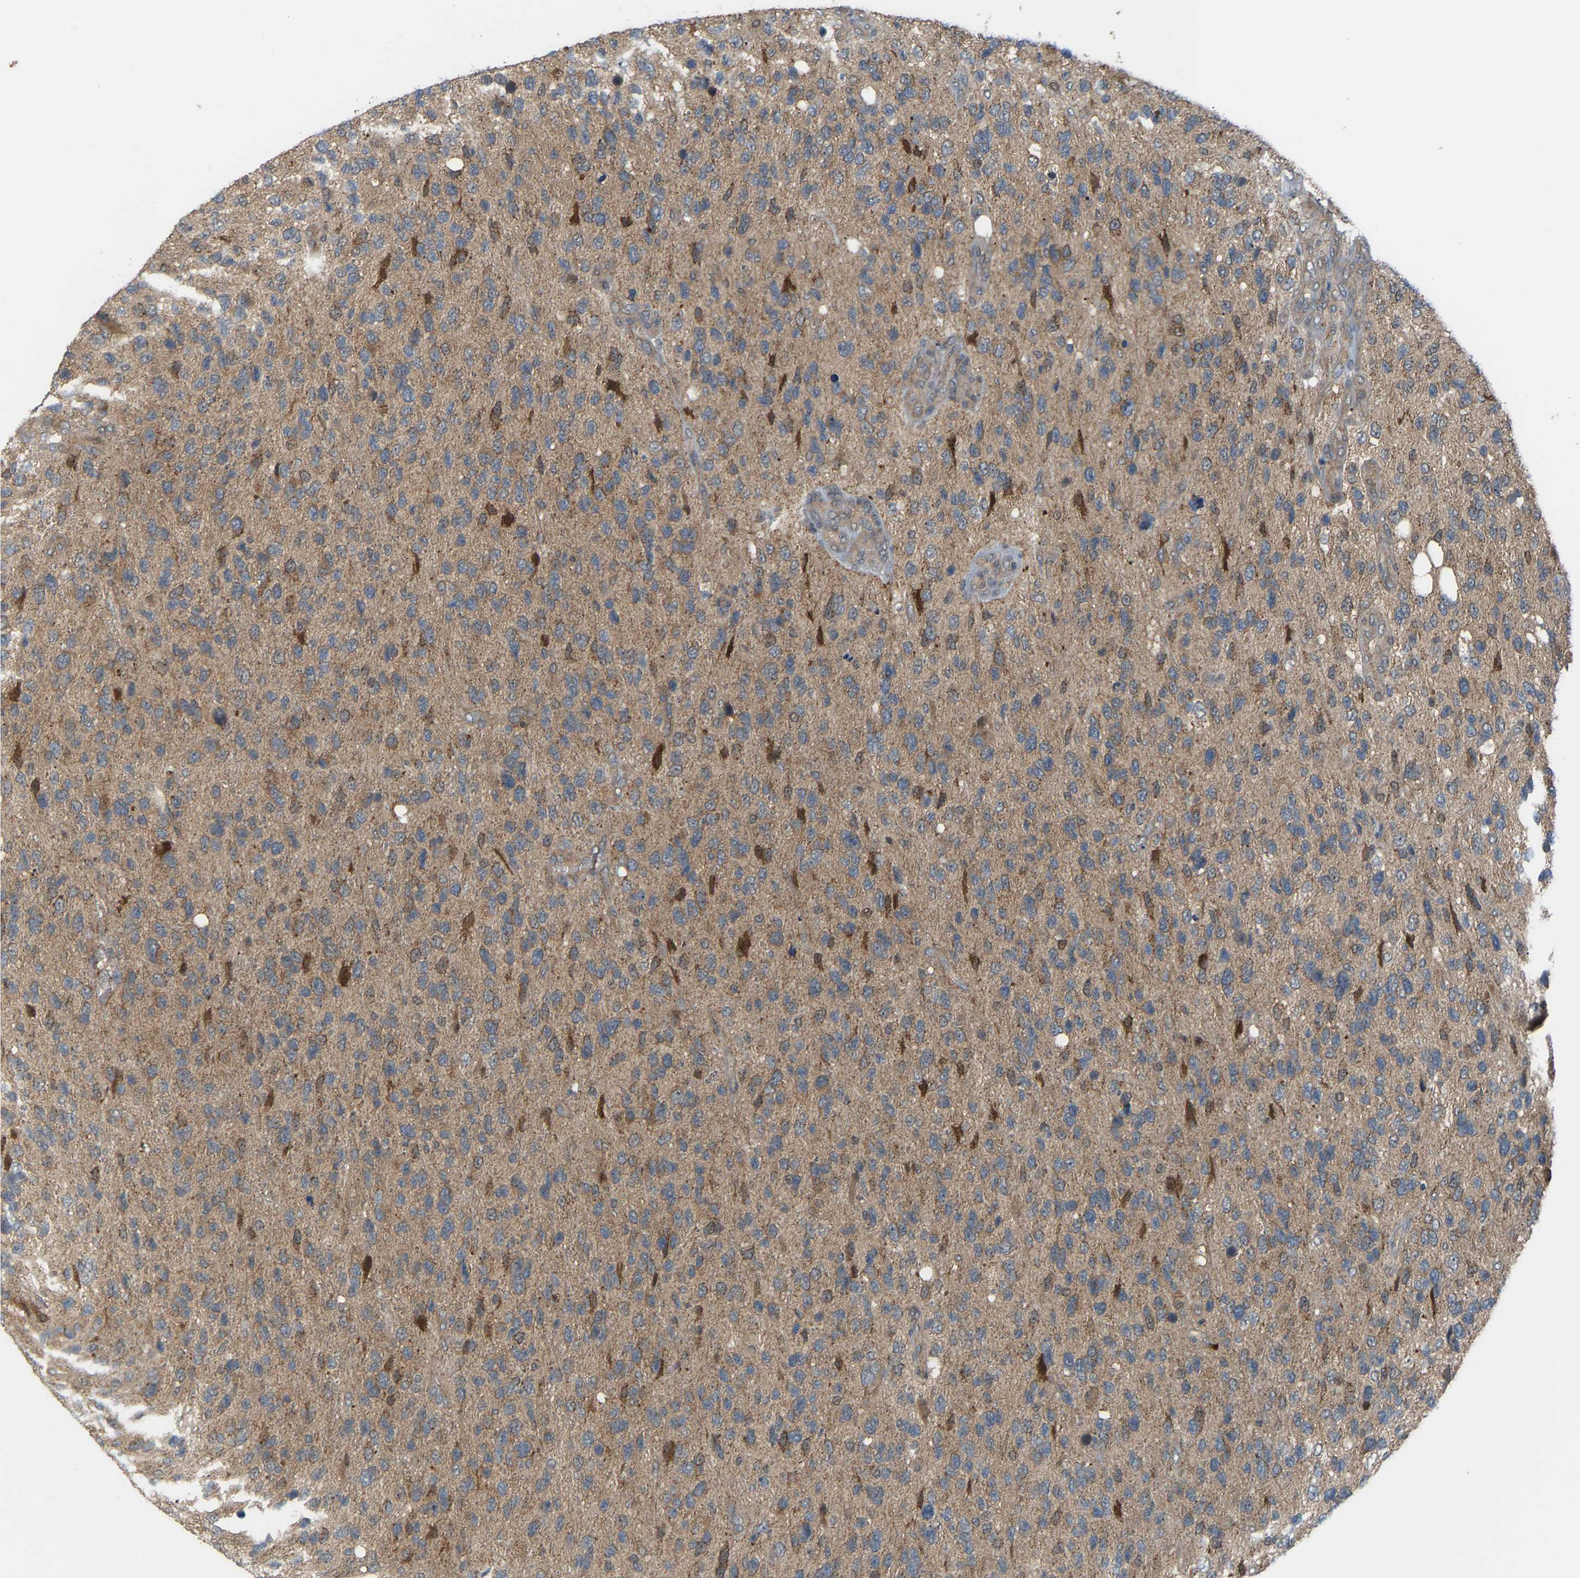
{"staining": {"intensity": "weak", "quantity": ">75%", "location": "cytoplasmic/membranous"}, "tissue": "glioma", "cell_type": "Tumor cells", "image_type": "cancer", "snomed": [{"axis": "morphology", "description": "Glioma, malignant, High grade"}, {"axis": "topography", "description": "Brain"}], "caption": "Immunohistochemical staining of malignant glioma (high-grade) shows weak cytoplasmic/membranous protein expression in about >75% of tumor cells.", "gene": "CROT", "patient": {"sex": "female", "age": 58}}